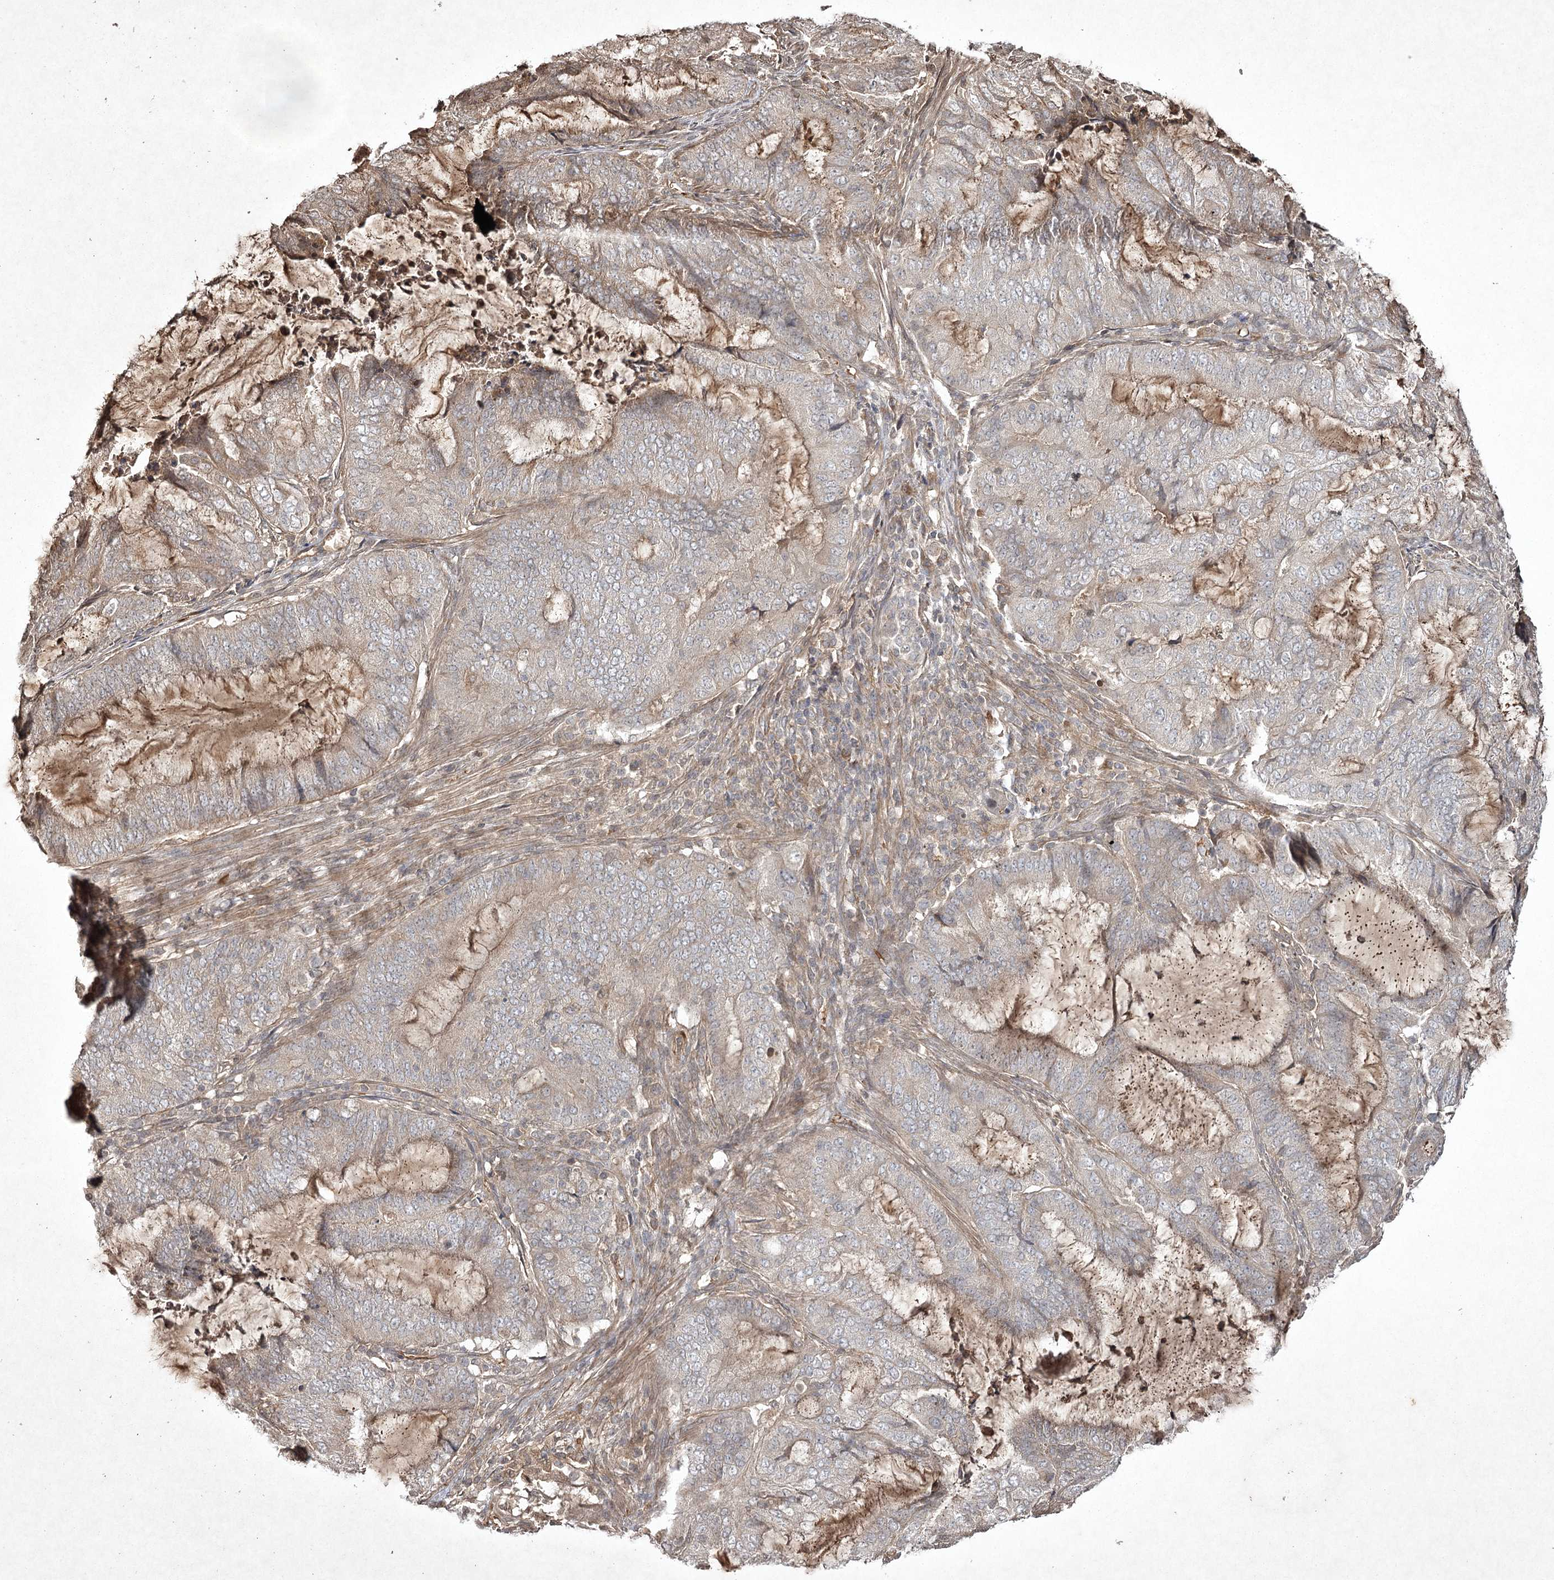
{"staining": {"intensity": "negative", "quantity": "none", "location": "none"}, "tissue": "endometrial cancer", "cell_type": "Tumor cells", "image_type": "cancer", "snomed": [{"axis": "morphology", "description": "Adenocarcinoma, NOS"}, {"axis": "topography", "description": "Endometrium"}], "caption": "Immunohistochemistry (IHC) of human endometrial cancer (adenocarcinoma) displays no positivity in tumor cells.", "gene": "CYP2B6", "patient": {"sex": "female", "age": 51}}